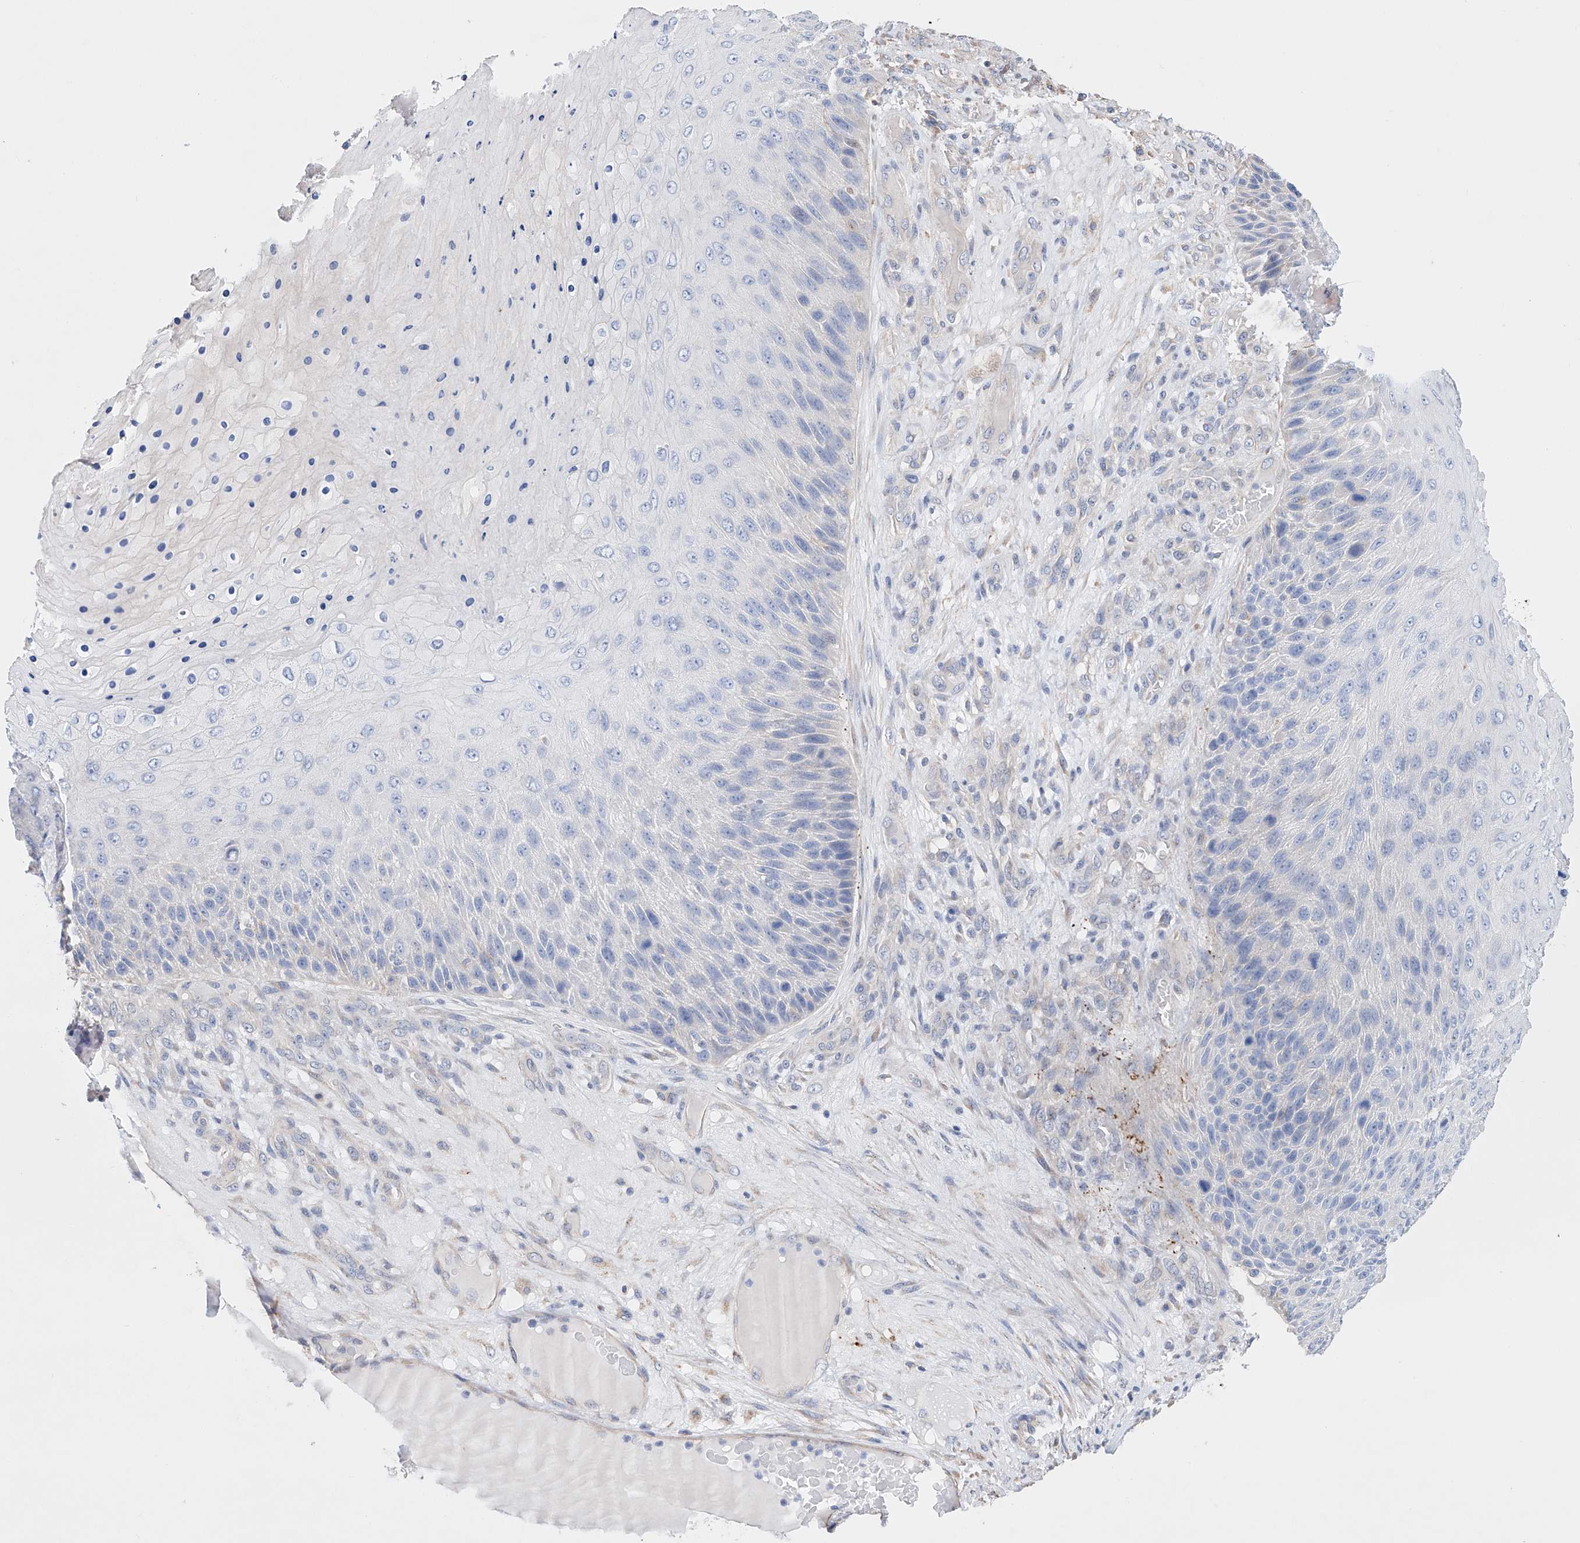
{"staining": {"intensity": "negative", "quantity": "none", "location": "none"}, "tissue": "skin cancer", "cell_type": "Tumor cells", "image_type": "cancer", "snomed": [{"axis": "morphology", "description": "Squamous cell carcinoma, NOS"}, {"axis": "topography", "description": "Skin"}], "caption": "This is an immunohistochemistry (IHC) image of skin squamous cell carcinoma. There is no positivity in tumor cells.", "gene": "AFG1L", "patient": {"sex": "female", "age": 88}}